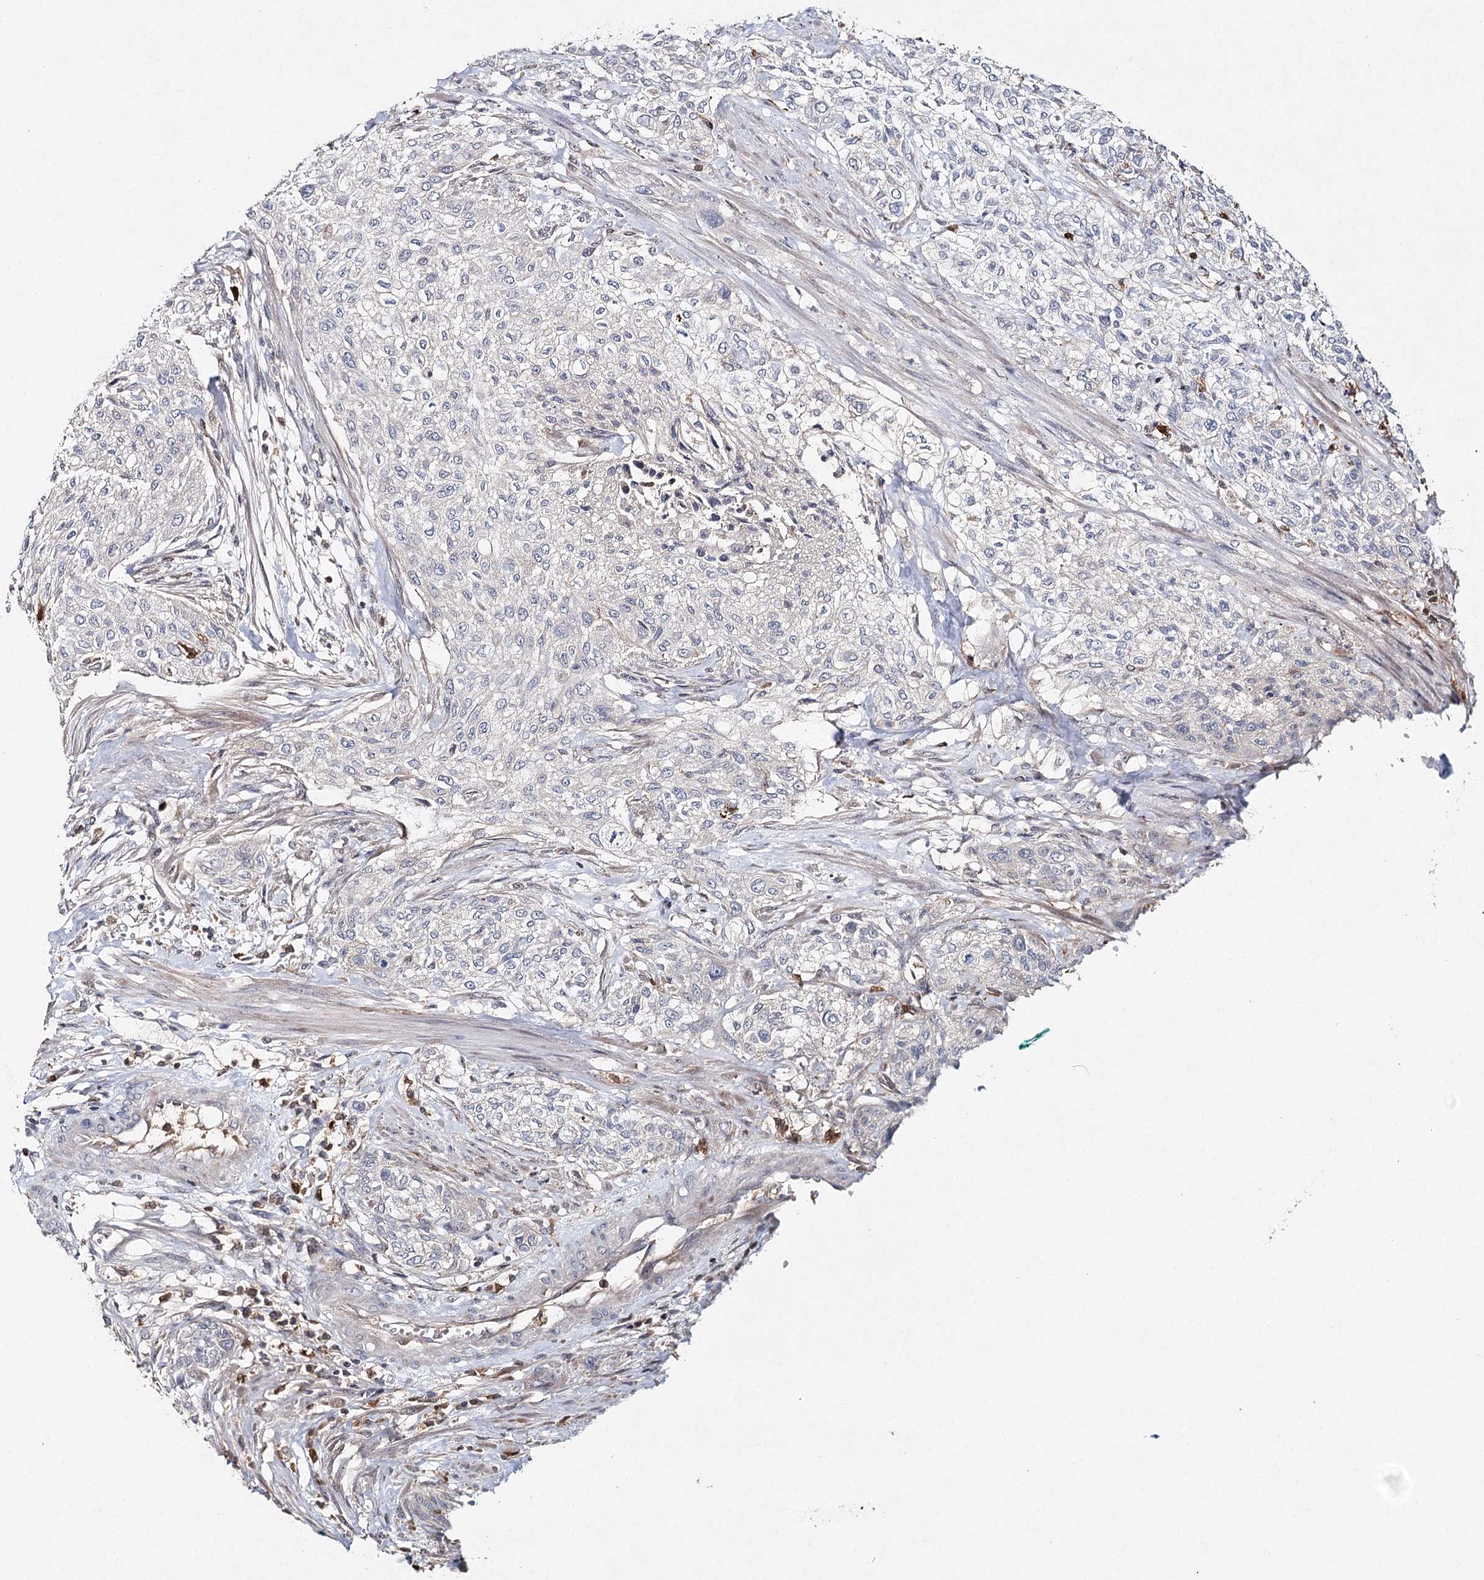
{"staining": {"intensity": "negative", "quantity": "none", "location": "none"}, "tissue": "urothelial cancer", "cell_type": "Tumor cells", "image_type": "cancer", "snomed": [{"axis": "morphology", "description": "Normal tissue, NOS"}, {"axis": "morphology", "description": "Urothelial carcinoma, NOS"}, {"axis": "topography", "description": "Urinary bladder"}, {"axis": "topography", "description": "Peripheral nerve tissue"}], "caption": "Tumor cells are negative for protein expression in human urothelial cancer. (DAB (3,3'-diaminobenzidine) IHC, high magnification).", "gene": "SLC41A2", "patient": {"sex": "male", "age": 35}}